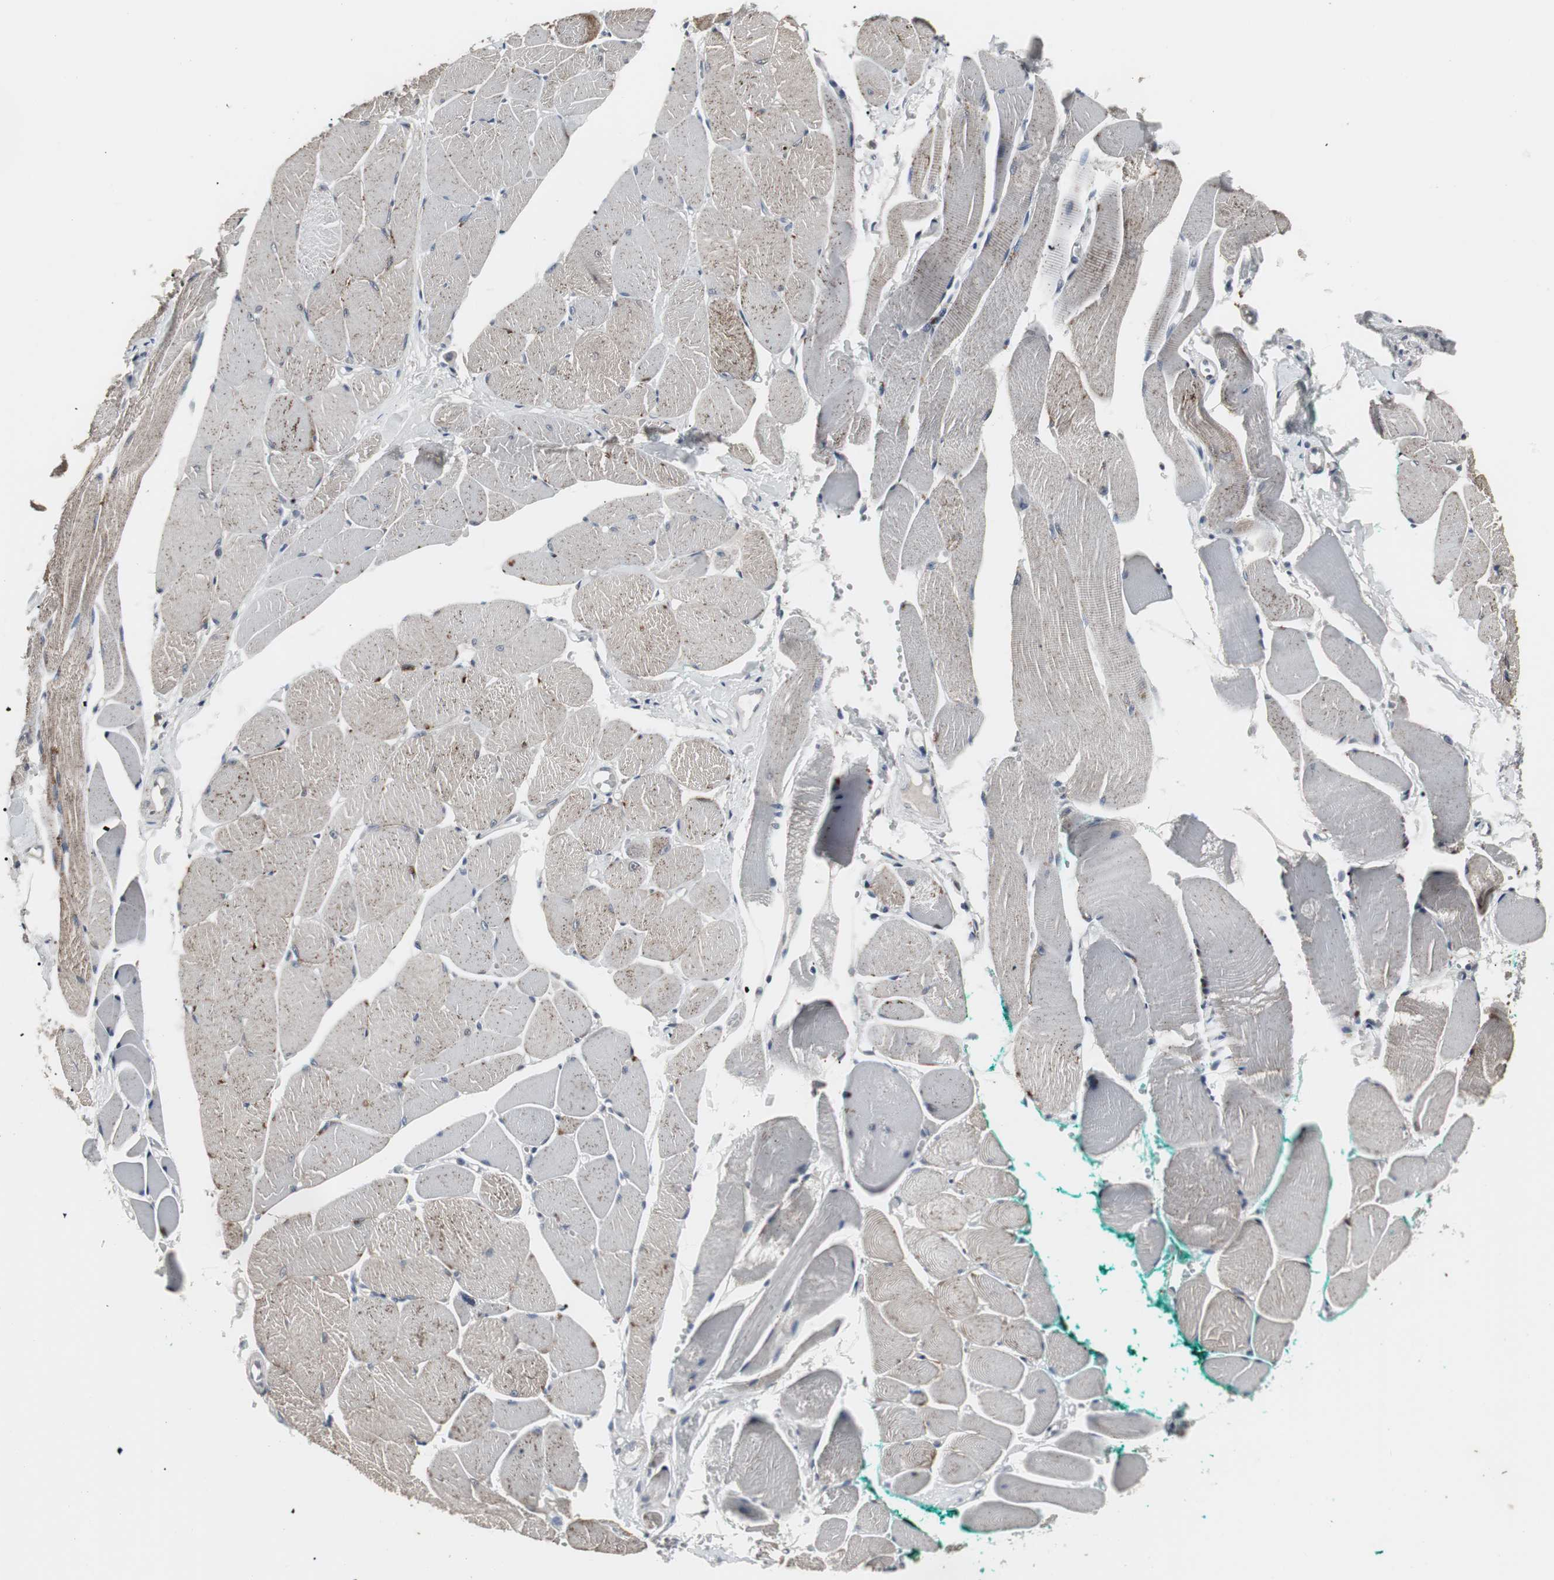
{"staining": {"intensity": "weak", "quantity": "<25%", "location": "cytoplasmic/membranous"}, "tissue": "skeletal muscle", "cell_type": "Myocytes", "image_type": "normal", "snomed": [{"axis": "morphology", "description": "Normal tissue, NOS"}, {"axis": "topography", "description": "Skeletal muscle"}, {"axis": "topography", "description": "Peripheral nerve tissue"}], "caption": "IHC histopathology image of normal human skeletal muscle stained for a protein (brown), which shows no staining in myocytes. (Stains: DAB (3,3'-diaminobenzidine) immunohistochemistry (IHC) with hematoxylin counter stain, Microscopy: brightfield microscopy at high magnification).", "gene": "ACAA1", "patient": {"sex": "female", "age": 84}}